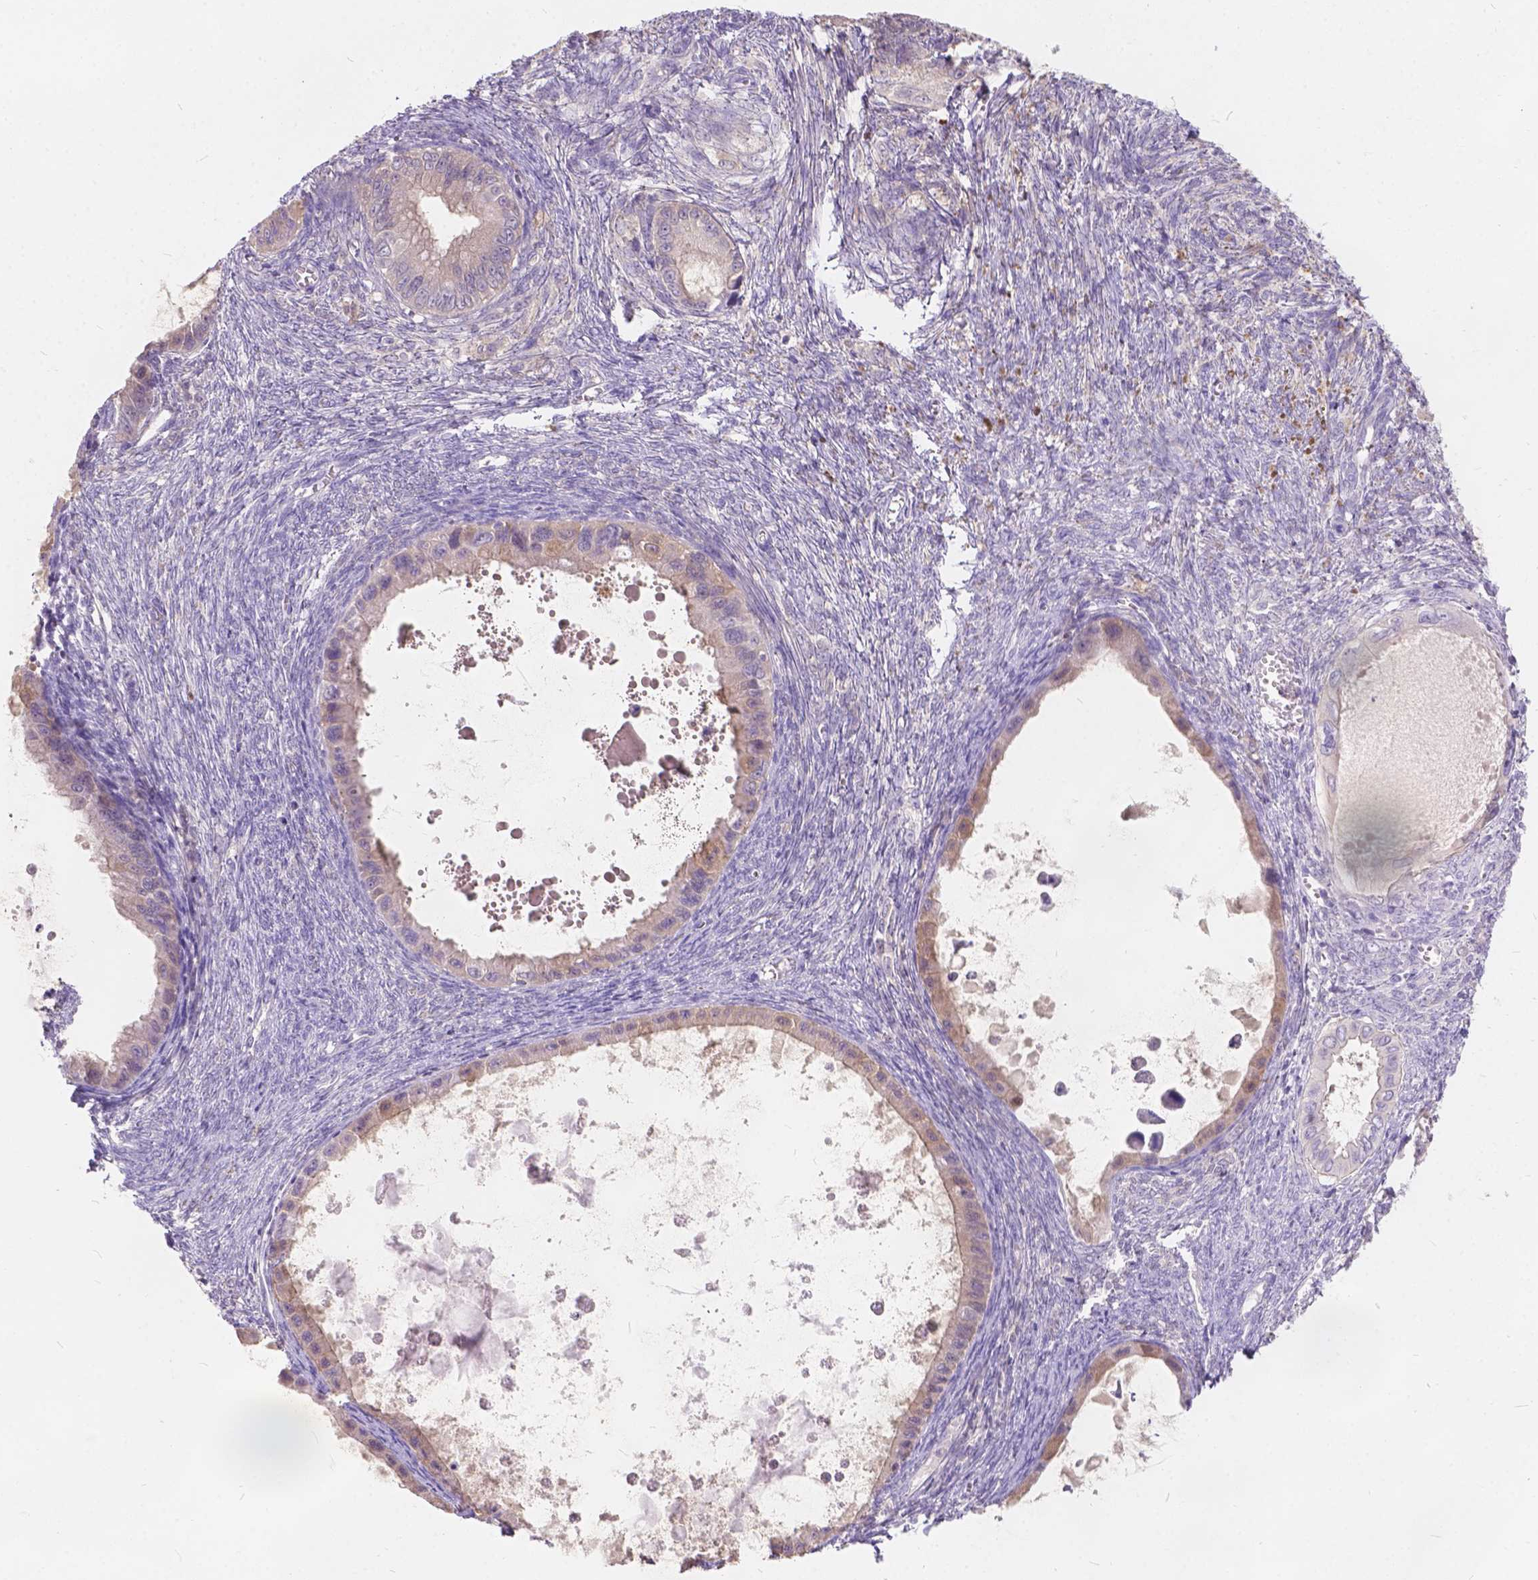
{"staining": {"intensity": "negative", "quantity": "none", "location": "none"}, "tissue": "ovarian cancer", "cell_type": "Tumor cells", "image_type": "cancer", "snomed": [{"axis": "morphology", "description": "Cystadenocarcinoma, mucinous, NOS"}, {"axis": "topography", "description": "Ovary"}], "caption": "Tumor cells are negative for brown protein staining in ovarian mucinous cystadenocarcinoma. Nuclei are stained in blue.", "gene": "PEX11G", "patient": {"sex": "female", "age": 64}}